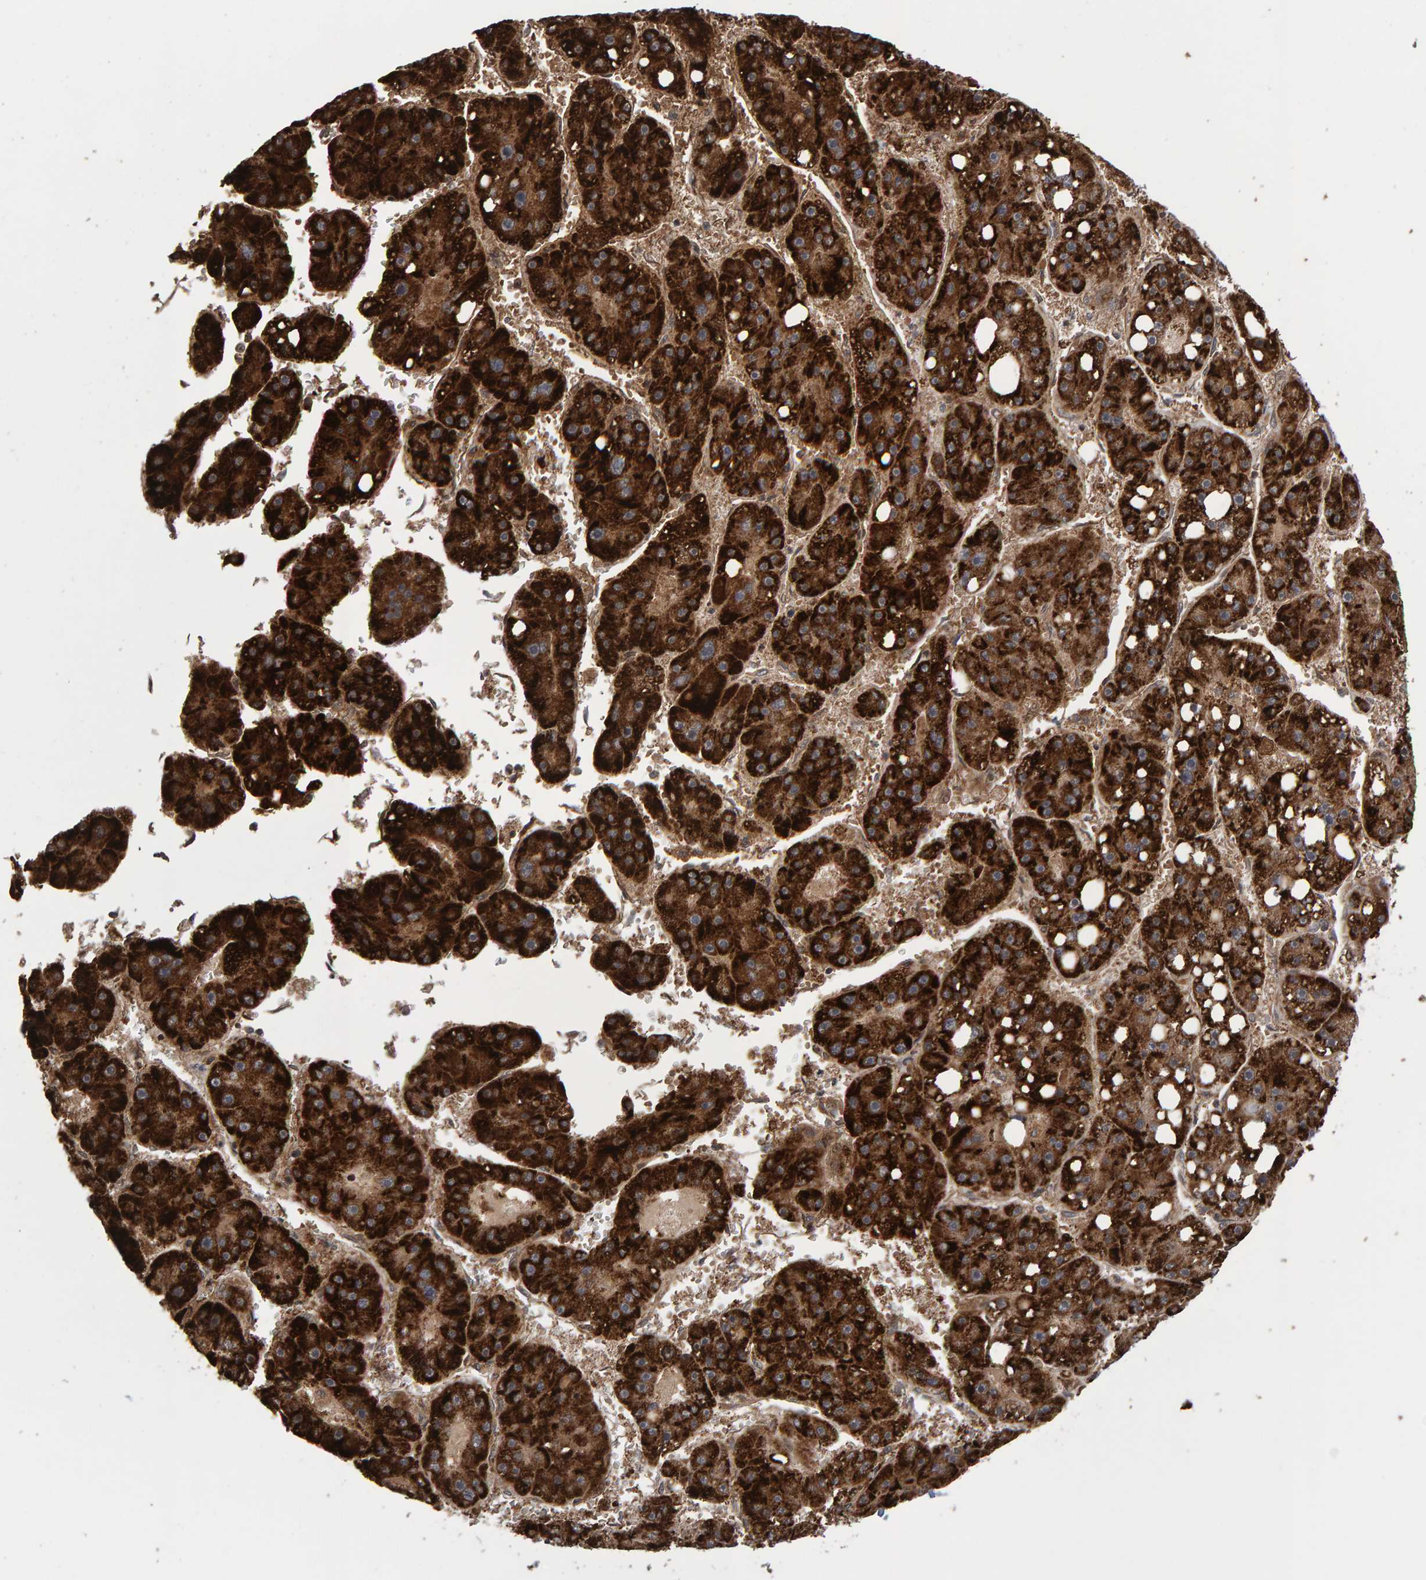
{"staining": {"intensity": "strong", "quantity": ">75%", "location": "cytoplasmic/membranous"}, "tissue": "liver cancer", "cell_type": "Tumor cells", "image_type": "cancer", "snomed": [{"axis": "morphology", "description": "Carcinoma, Hepatocellular, NOS"}, {"axis": "topography", "description": "Liver"}], "caption": "A high amount of strong cytoplasmic/membranous positivity is appreciated in about >75% of tumor cells in liver cancer tissue. (brown staining indicates protein expression, while blue staining denotes nuclei).", "gene": "PECR", "patient": {"sex": "female", "age": 61}}